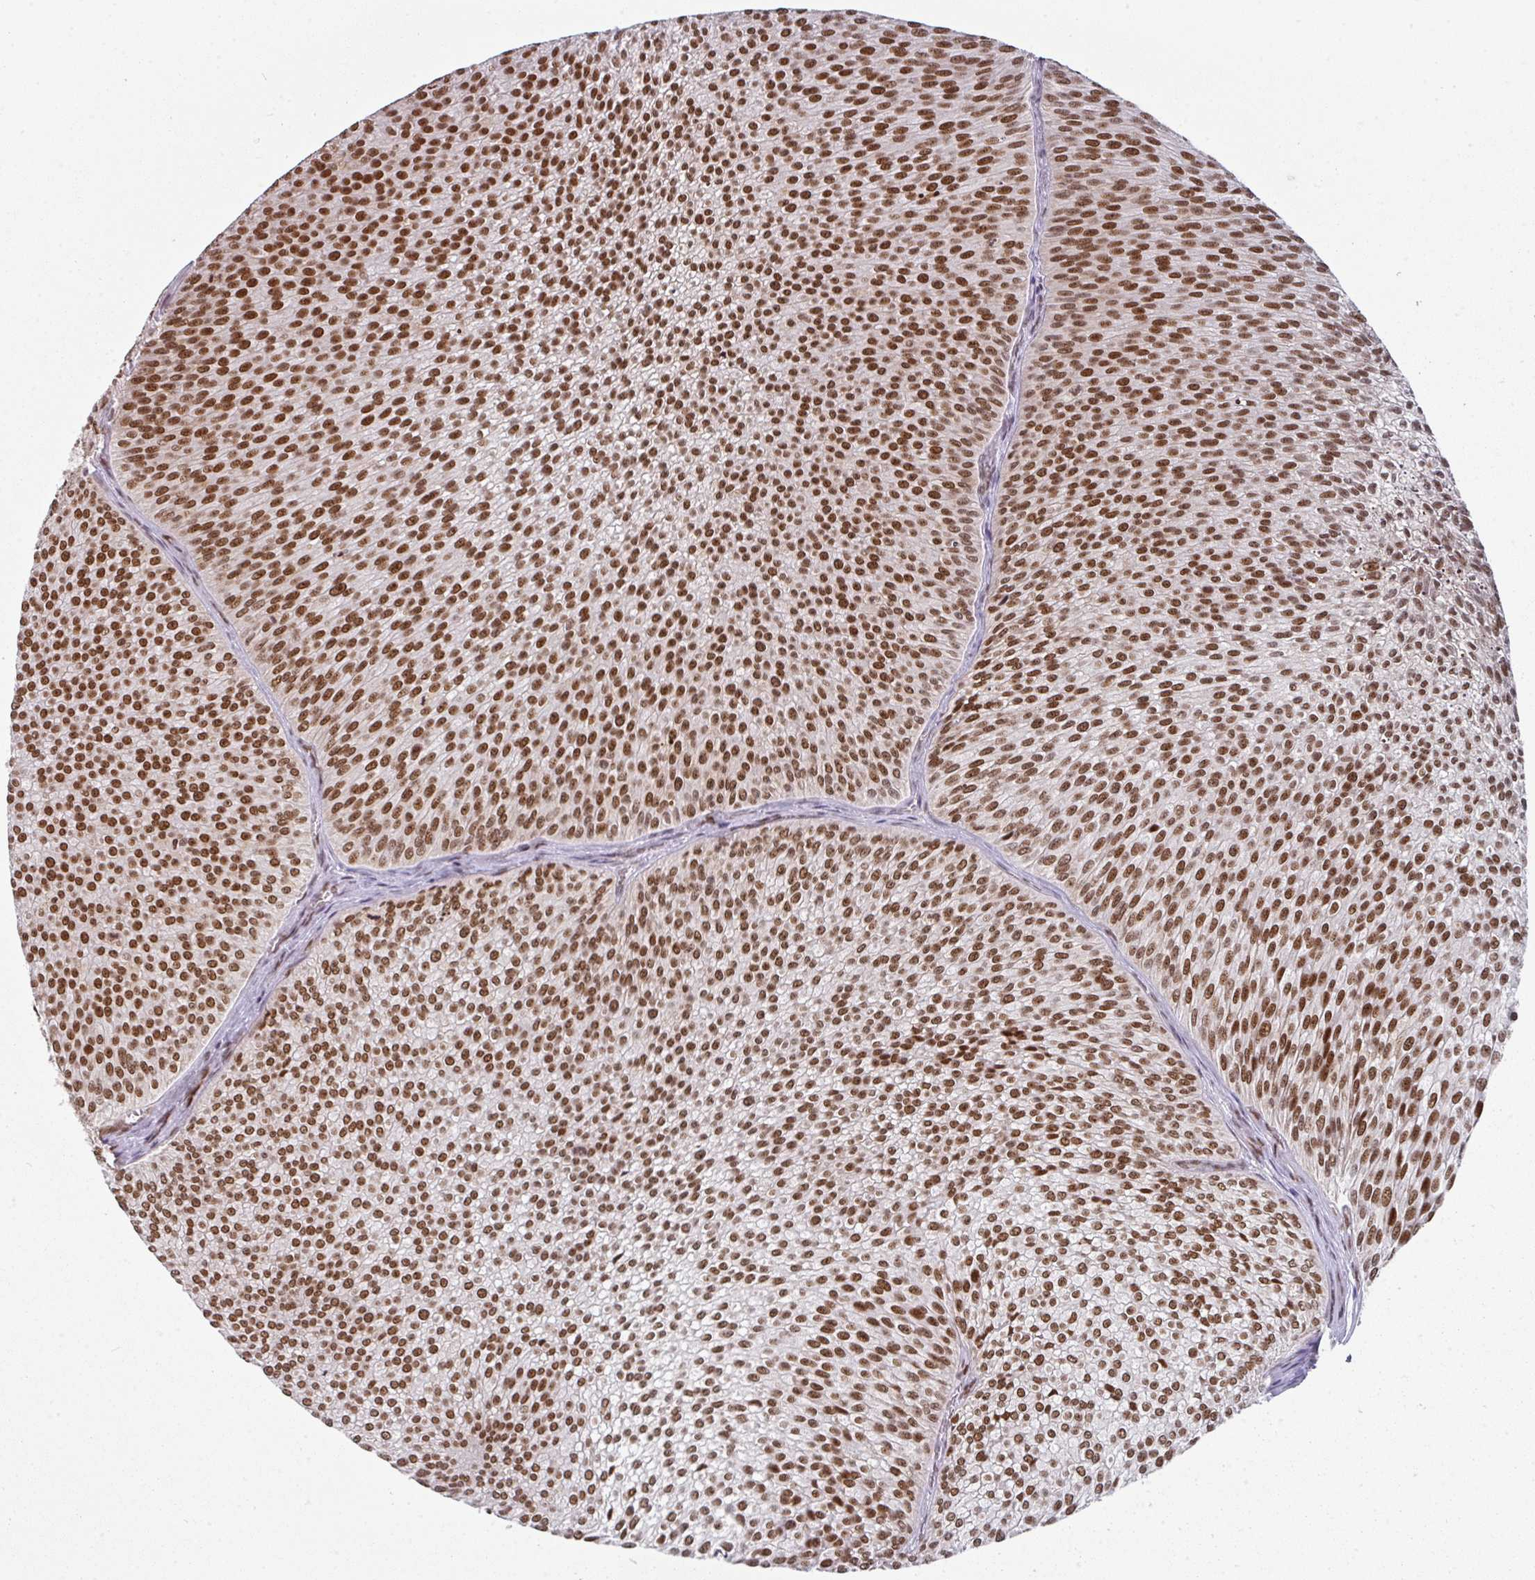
{"staining": {"intensity": "moderate", "quantity": ">75%", "location": "nuclear"}, "tissue": "urothelial cancer", "cell_type": "Tumor cells", "image_type": "cancer", "snomed": [{"axis": "morphology", "description": "Urothelial carcinoma, Low grade"}, {"axis": "topography", "description": "Urinary bladder"}], "caption": "Immunohistochemical staining of urothelial carcinoma (low-grade) shows moderate nuclear protein positivity in approximately >75% of tumor cells.", "gene": "RAD50", "patient": {"sex": "male", "age": 91}}